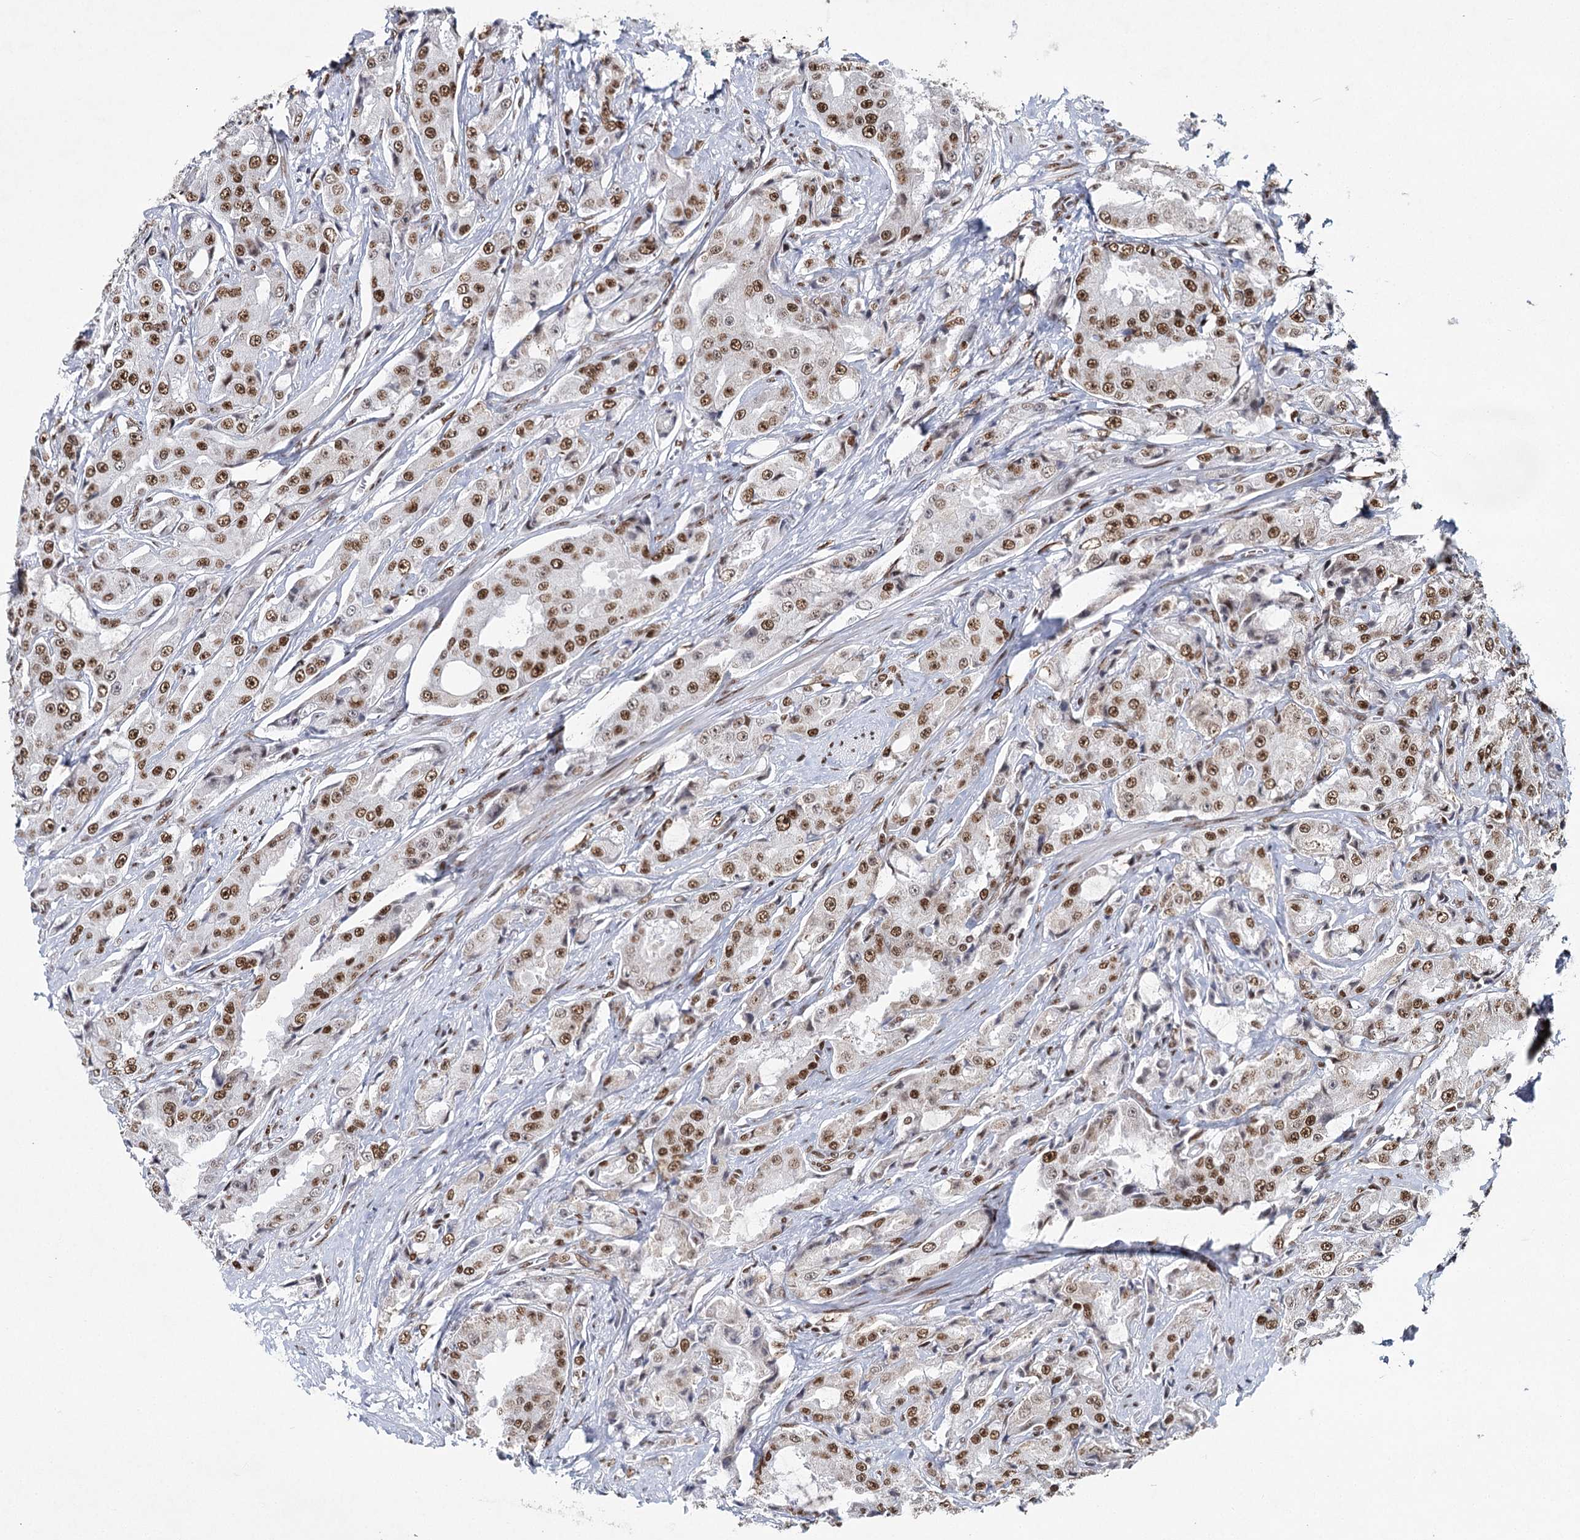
{"staining": {"intensity": "moderate", "quantity": ">75%", "location": "nuclear"}, "tissue": "prostate cancer", "cell_type": "Tumor cells", "image_type": "cancer", "snomed": [{"axis": "morphology", "description": "Adenocarcinoma, High grade"}, {"axis": "topography", "description": "Prostate"}], "caption": "High-power microscopy captured an immunohistochemistry photomicrograph of prostate adenocarcinoma (high-grade), revealing moderate nuclear staining in approximately >75% of tumor cells.", "gene": "SCAF8", "patient": {"sex": "male", "age": 73}}